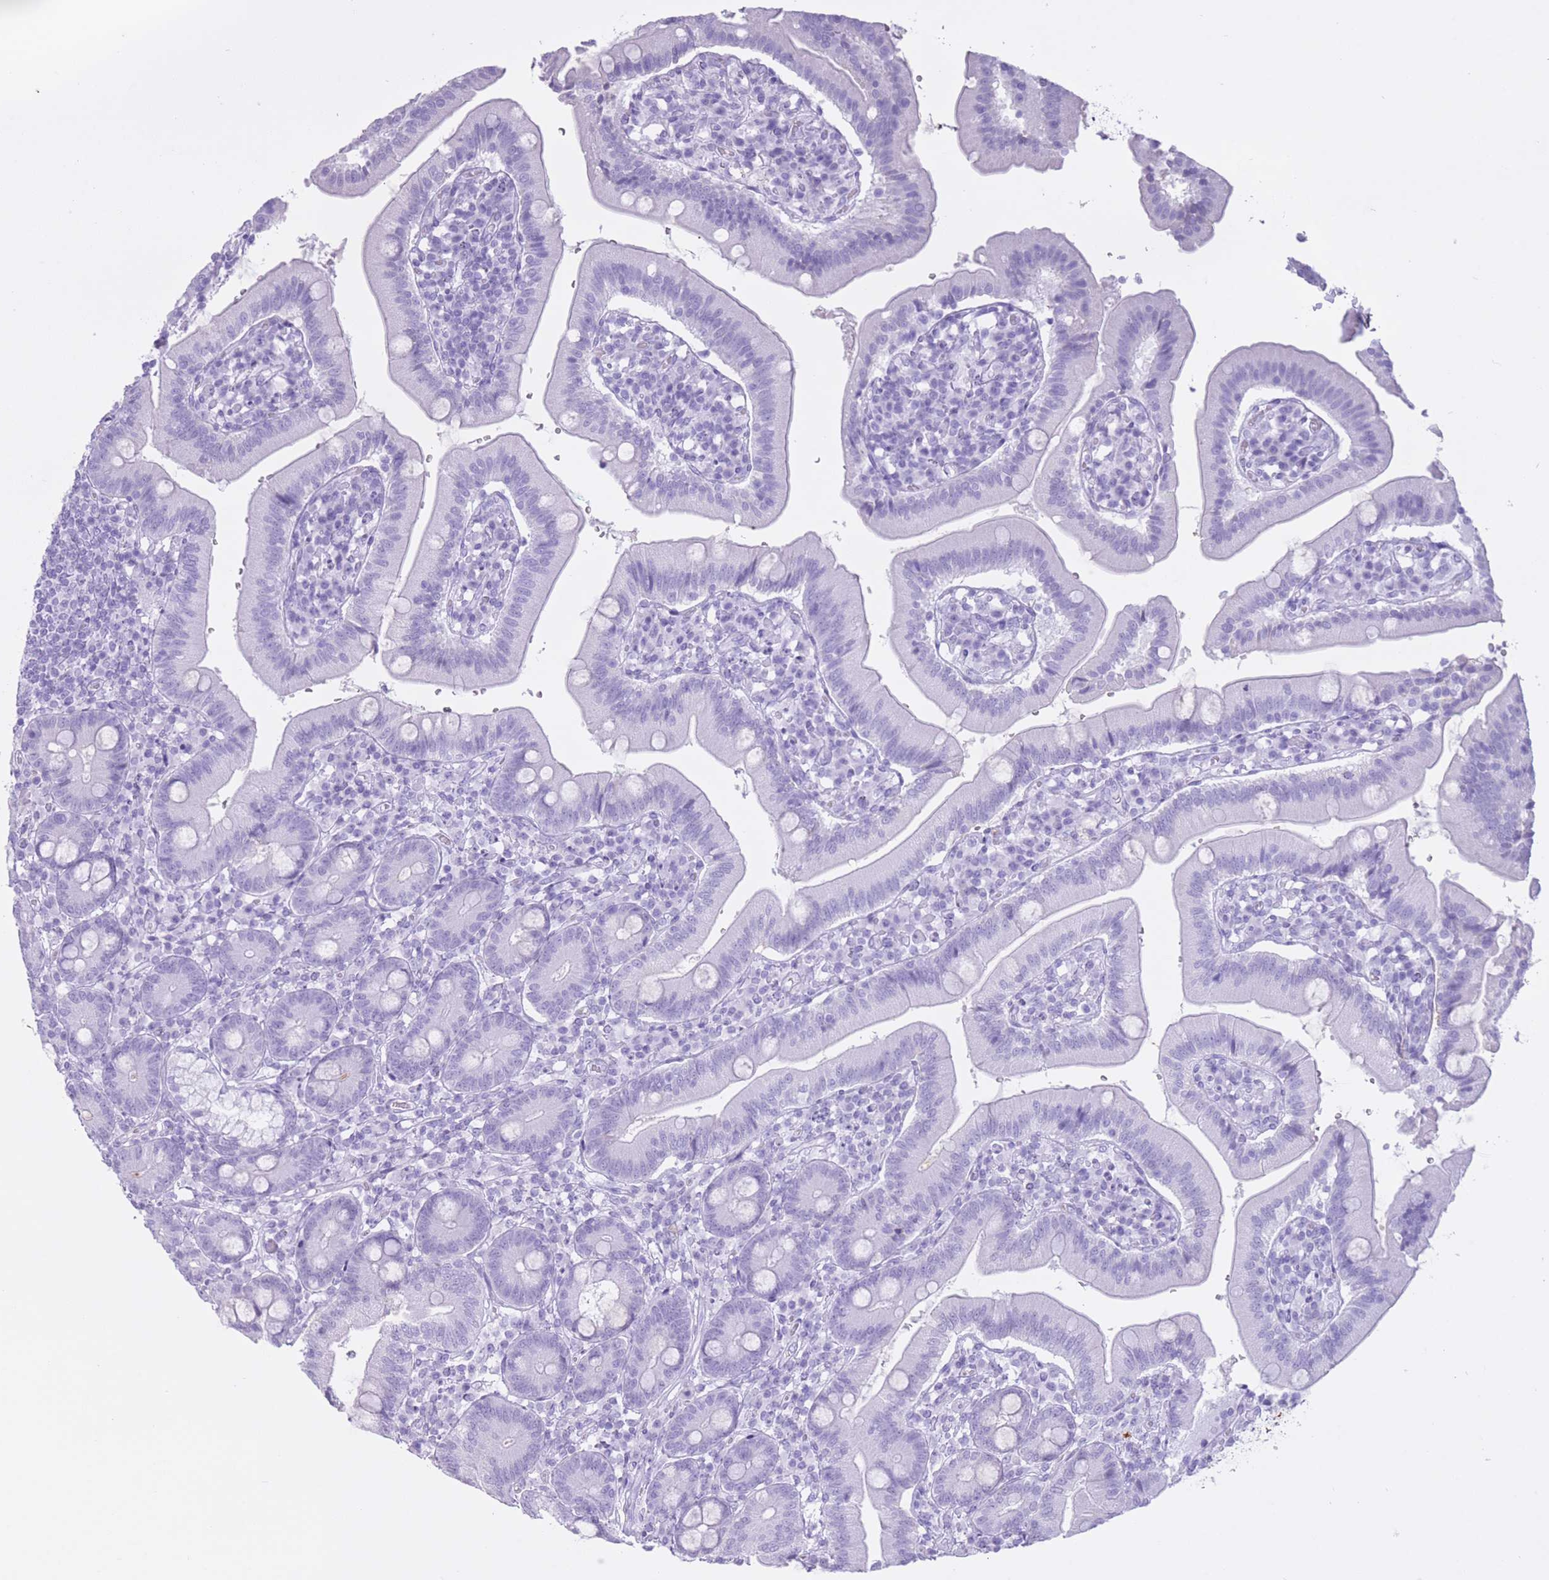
{"staining": {"intensity": "negative", "quantity": "none", "location": "none"}, "tissue": "duodenum", "cell_type": "Glandular cells", "image_type": "normal", "snomed": [{"axis": "morphology", "description": "Normal tissue, NOS"}, {"axis": "topography", "description": "Duodenum"}], "caption": "A photomicrograph of human duodenum is negative for staining in glandular cells. Brightfield microscopy of immunohistochemistry stained with DAB (brown) and hematoxylin (blue), captured at high magnification.", "gene": "AP3S1", "patient": {"sex": "female", "age": 67}}